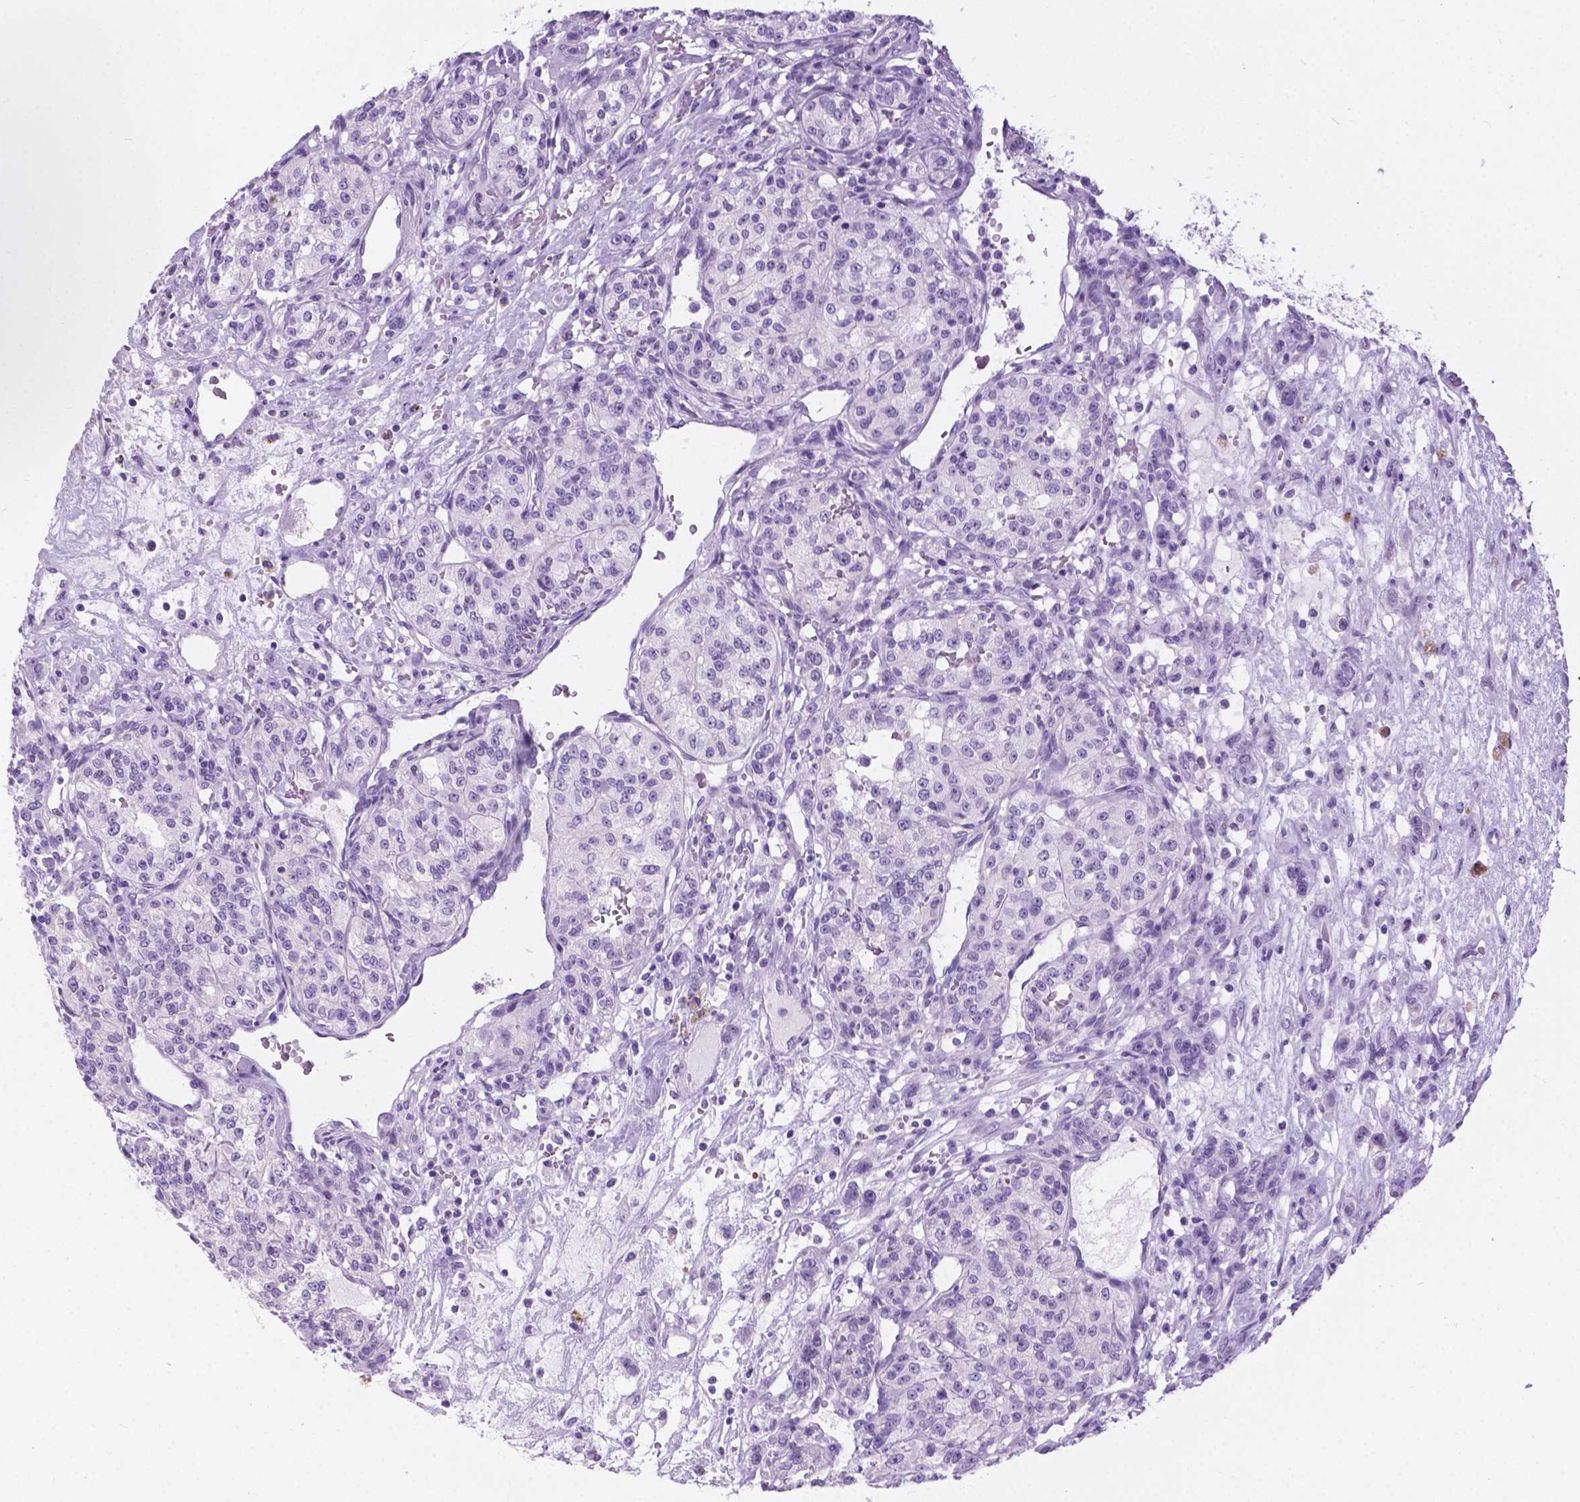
{"staining": {"intensity": "negative", "quantity": "none", "location": "none"}, "tissue": "renal cancer", "cell_type": "Tumor cells", "image_type": "cancer", "snomed": [{"axis": "morphology", "description": "Adenocarcinoma, NOS"}, {"axis": "topography", "description": "Kidney"}], "caption": "The immunohistochemistry micrograph has no significant positivity in tumor cells of renal cancer tissue.", "gene": "ARMS2", "patient": {"sex": "female", "age": 63}}